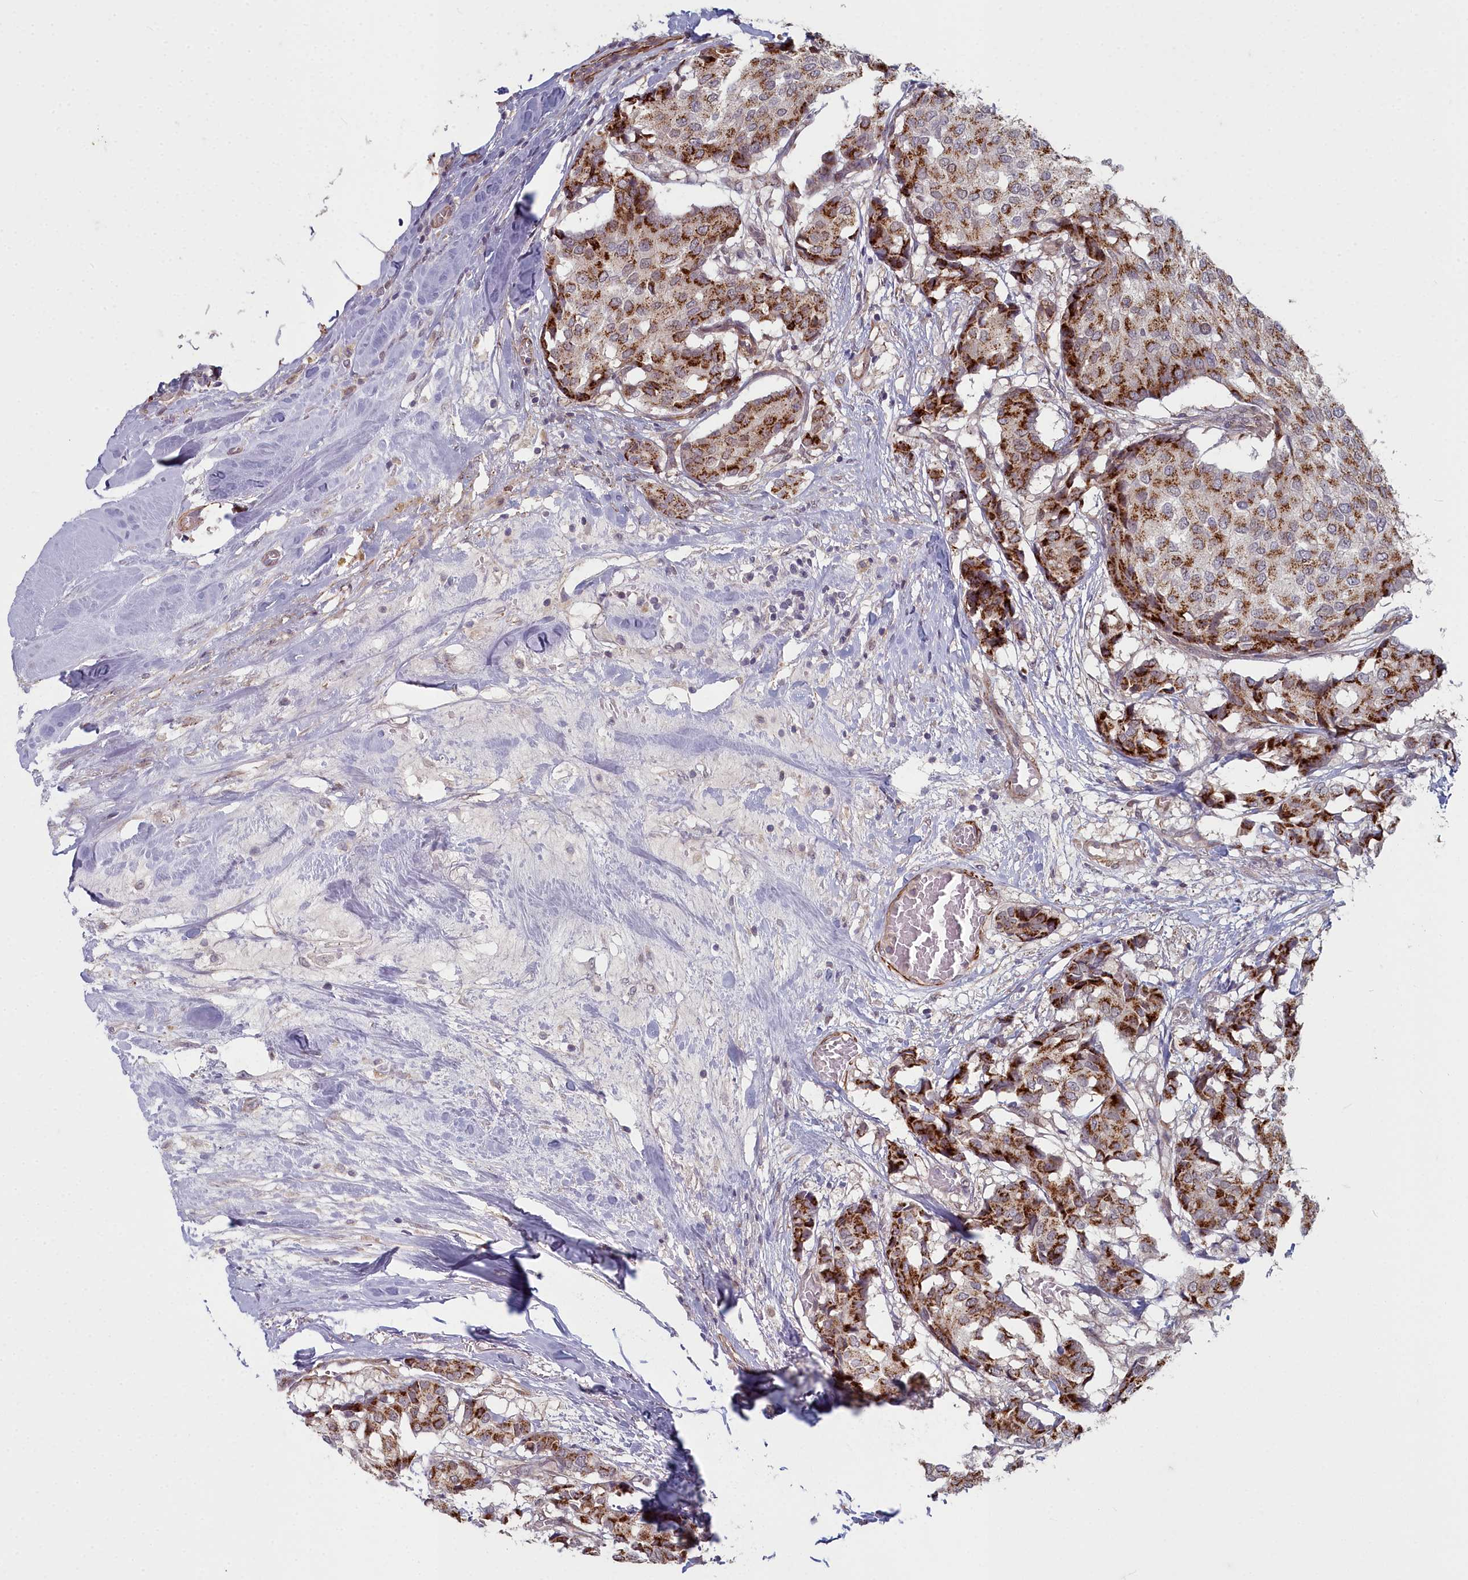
{"staining": {"intensity": "moderate", "quantity": ">75%", "location": "cytoplasmic/membranous"}, "tissue": "breast cancer", "cell_type": "Tumor cells", "image_type": "cancer", "snomed": [{"axis": "morphology", "description": "Duct carcinoma"}, {"axis": "topography", "description": "Breast"}], "caption": "This is an image of IHC staining of breast cancer, which shows moderate staining in the cytoplasmic/membranous of tumor cells.", "gene": "ZNF626", "patient": {"sex": "female", "age": 75}}